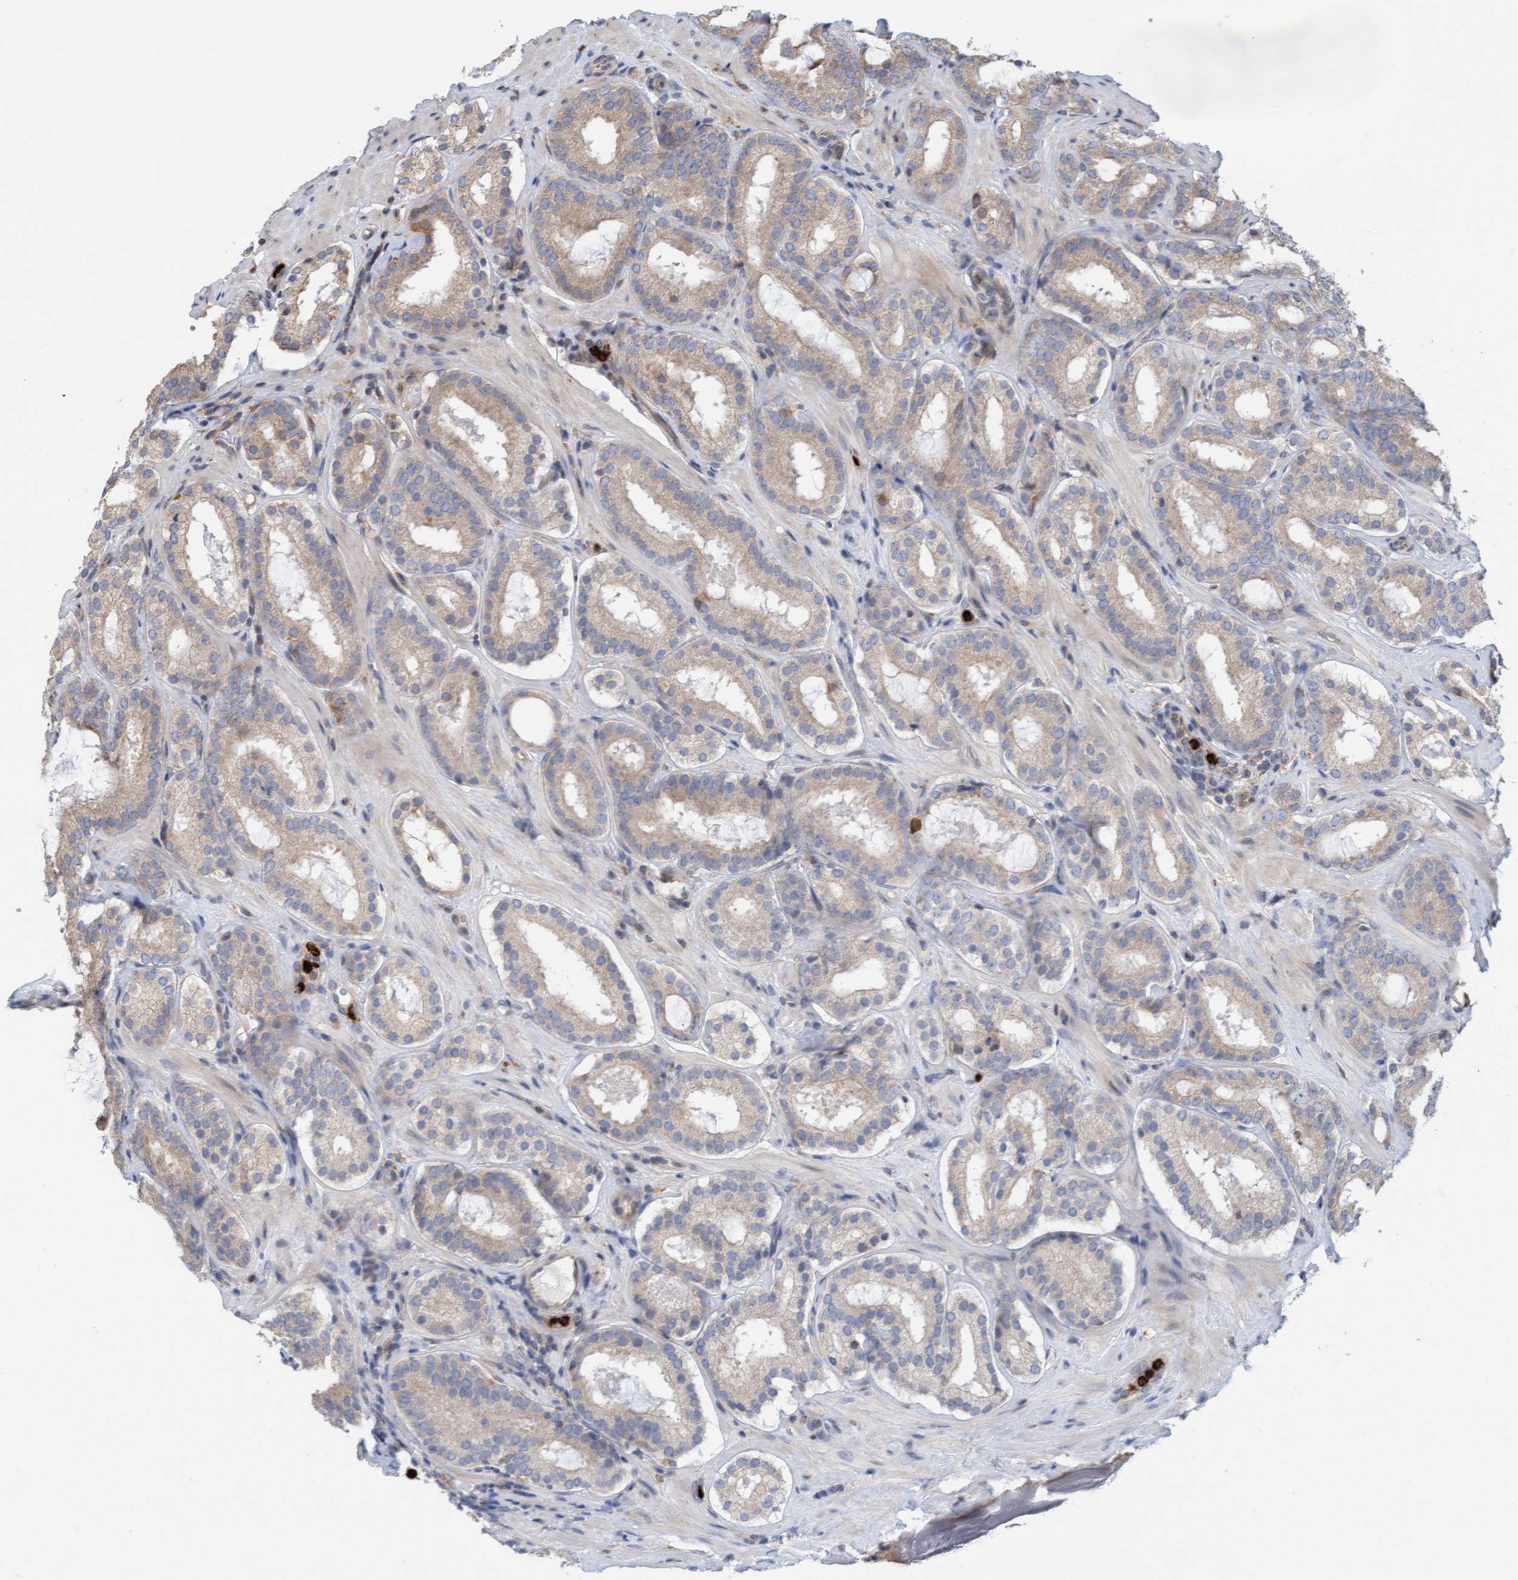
{"staining": {"intensity": "weak", "quantity": ">75%", "location": "cytoplasmic/membranous"}, "tissue": "prostate cancer", "cell_type": "Tumor cells", "image_type": "cancer", "snomed": [{"axis": "morphology", "description": "Adenocarcinoma, Low grade"}, {"axis": "topography", "description": "Prostate"}], "caption": "An IHC image of tumor tissue is shown. Protein staining in brown highlights weak cytoplasmic/membranous positivity in prostate cancer within tumor cells.", "gene": "MMP8", "patient": {"sex": "male", "age": 69}}